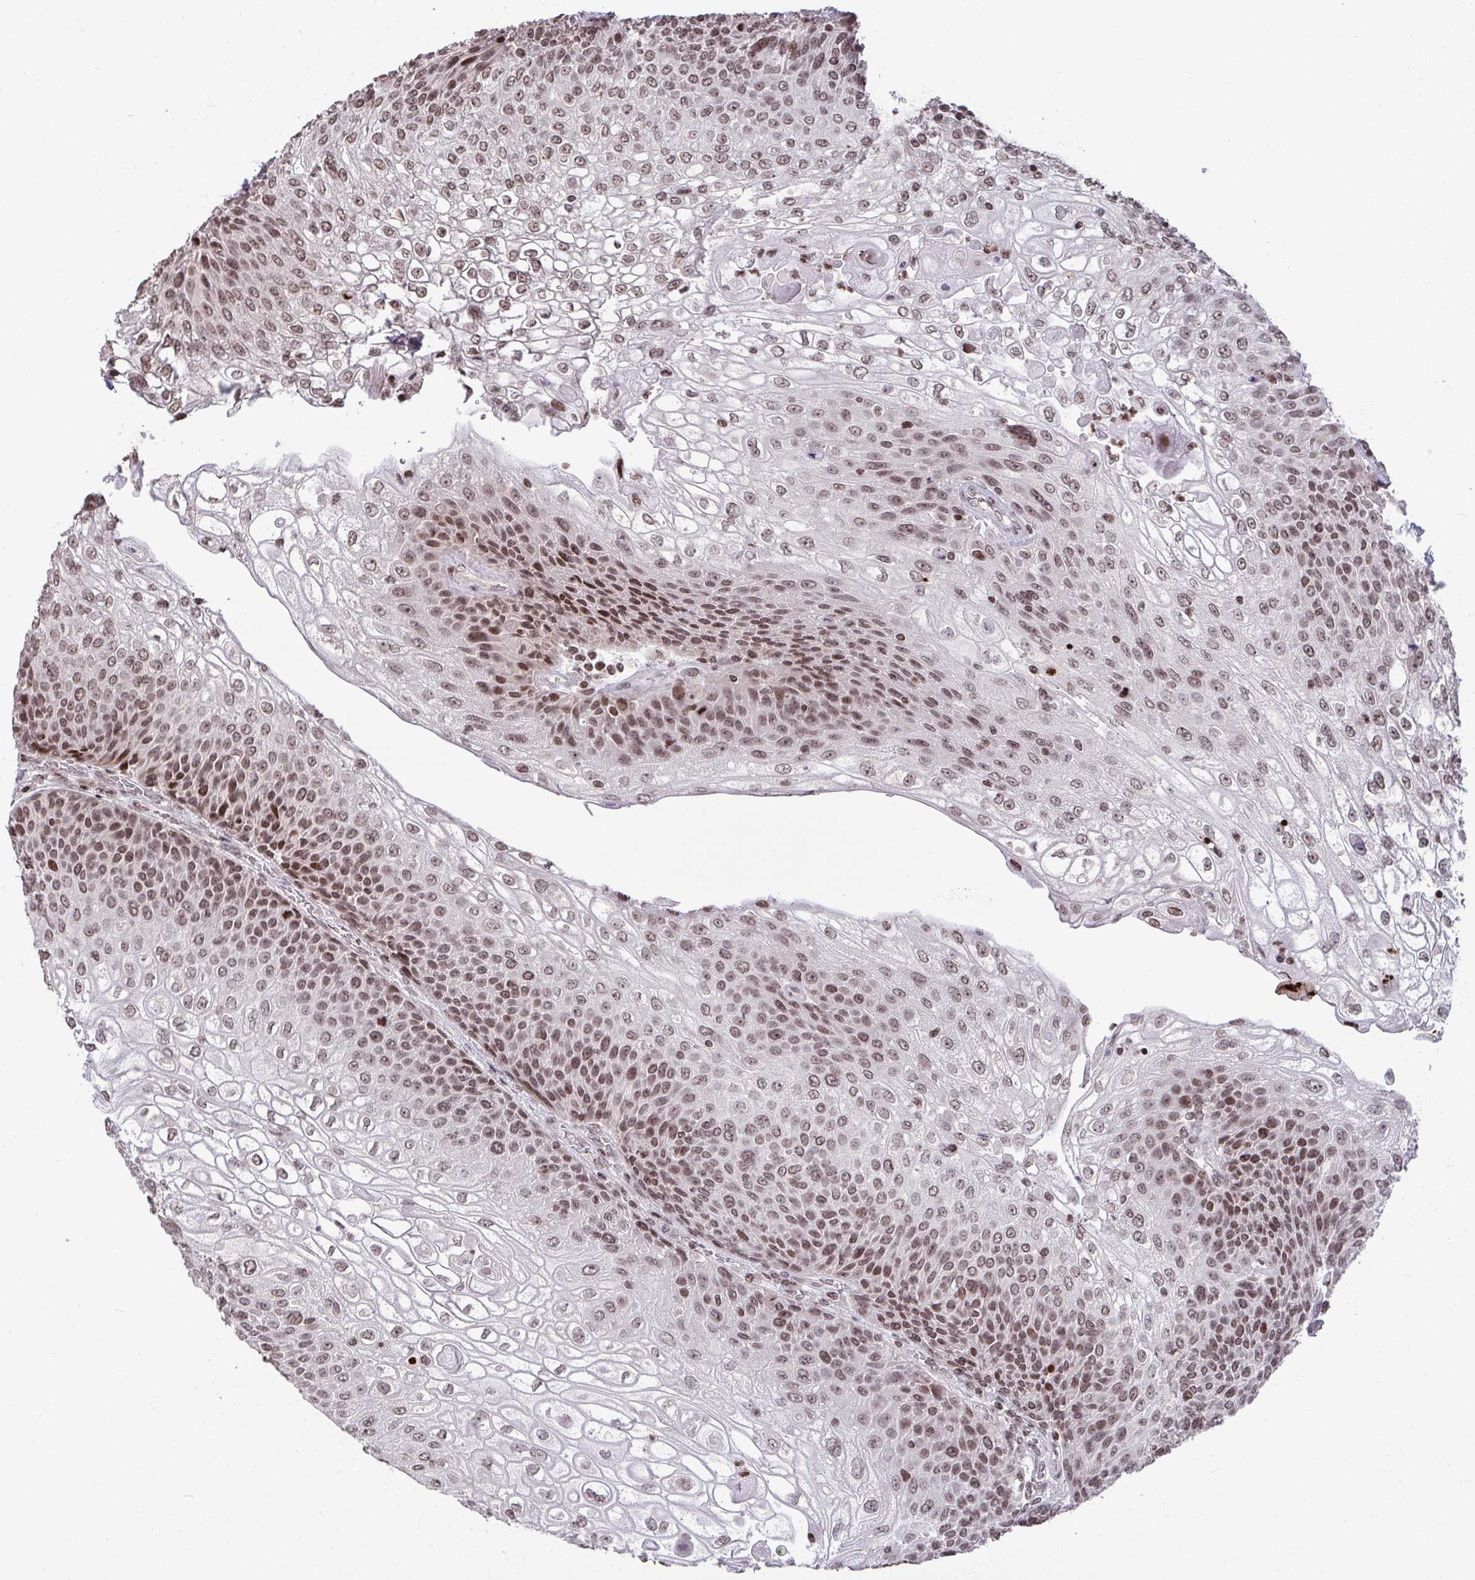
{"staining": {"intensity": "moderate", "quantity": ">75%", "location": "nuclear"}, "tissue": "urothelial cancer", "cell_type": "Tumor cells", "image_type": "cancer", "snomed": [{"axis": "morphology", "description": "Urothelial carcinoma, High grade"}, {"axis": "topography", "description": "Urinary bladder"}], "caption": "Protein staining reveals moderate nuclear staining in about >75% of tumor cells in urothelial carcinoma (high-grade).", "gene": "NIP7", "patient": {"sex": "female", "age": 70}}